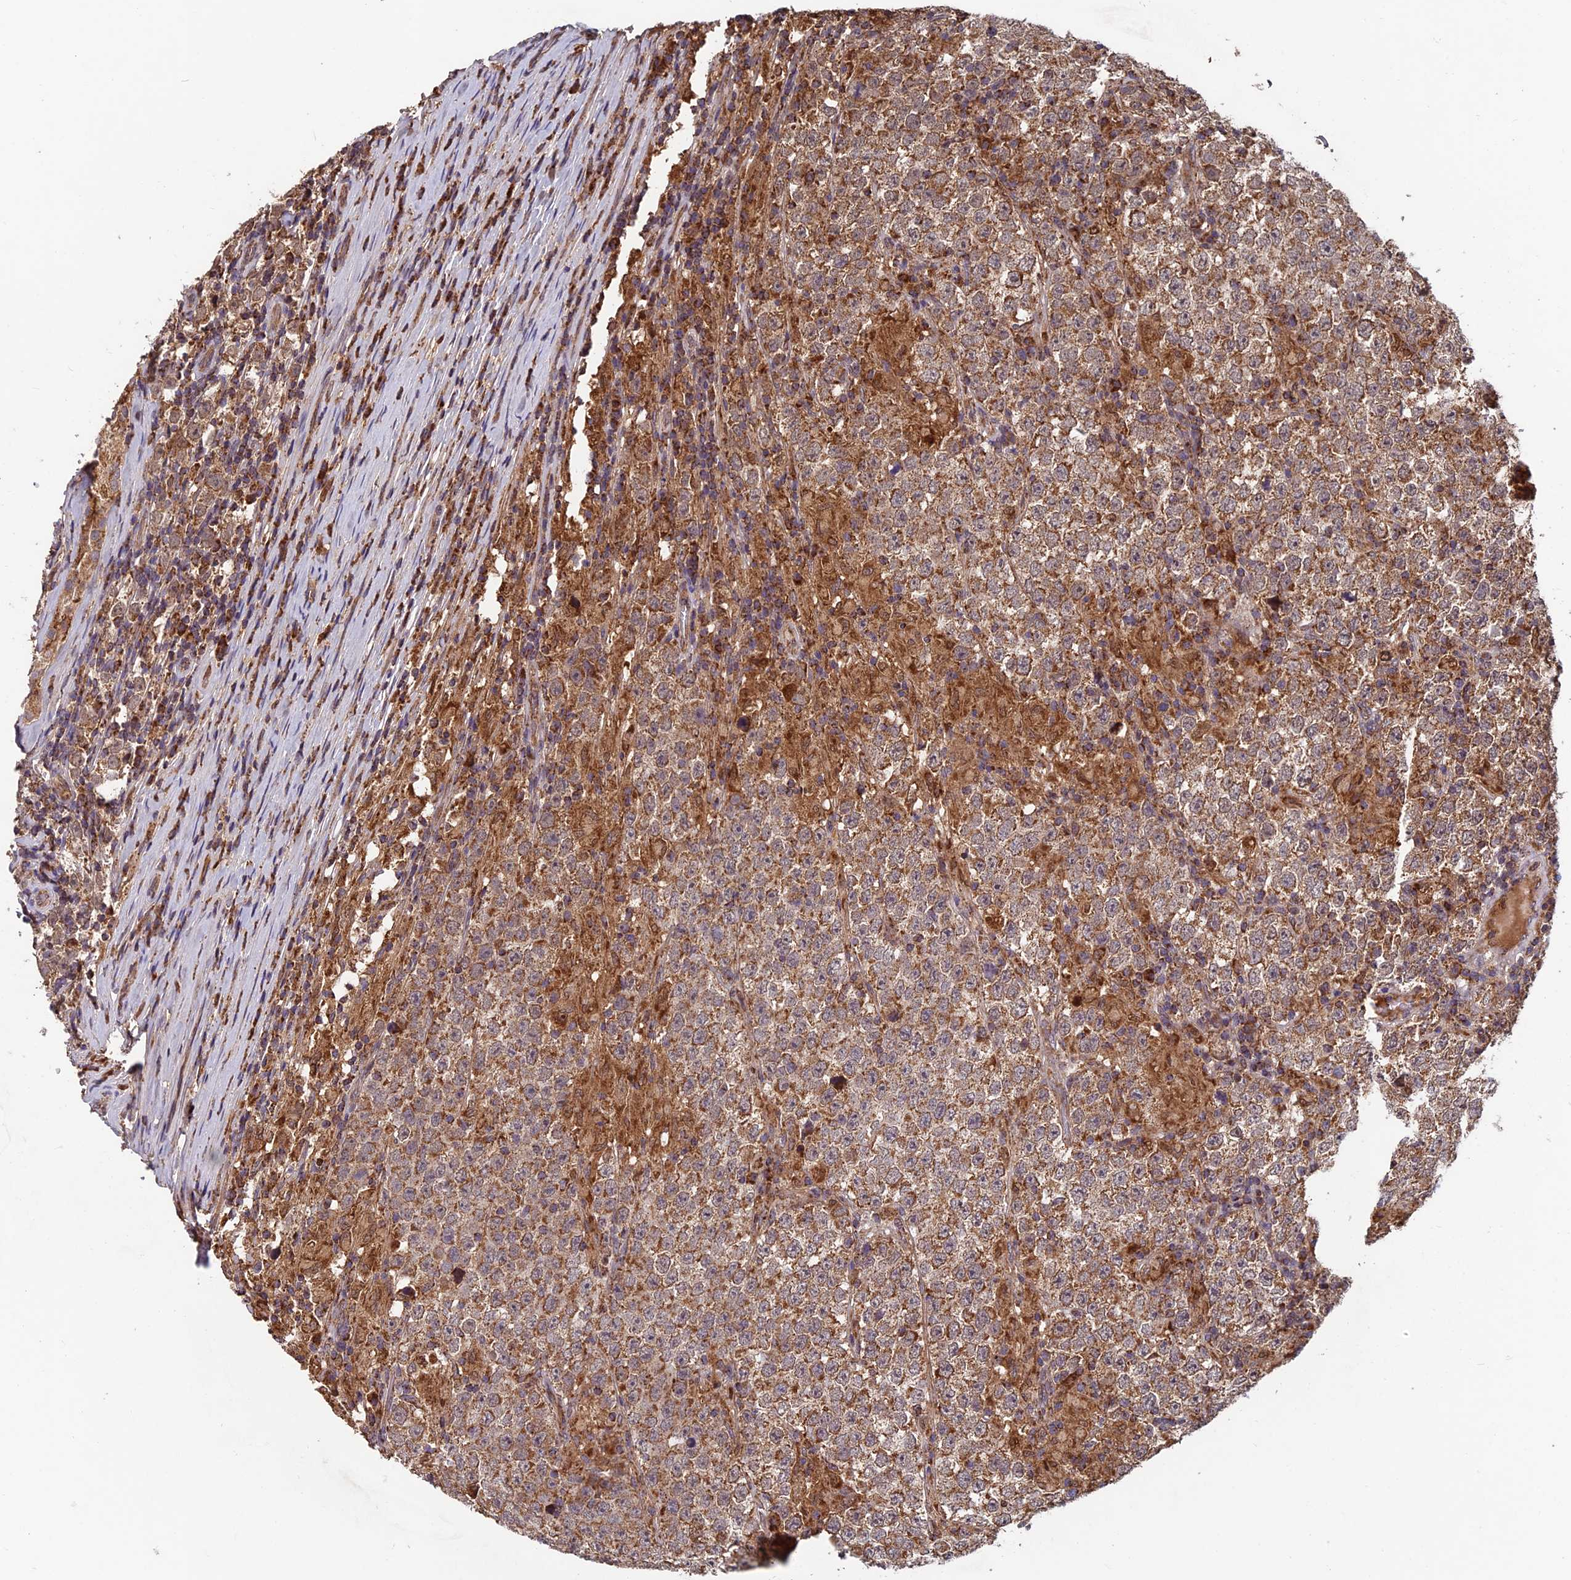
{"staining": {"intensity": "moderate", "quantity": ">75%", "location": "cytoplasmic/membranous"}, "tissue": "testis cancer", "cell_type": "Tumor cells", "image_type": "cancer", "snomed": [{"axis": "morphology", "description": "Normal tissue, NOS"}, {"axis": "morphology", "description": "Urothelial carcinoma, High grade"}, {"axis": "morphology", "description": "Seminoma, NOS"}, {"axis": "morphology", "description": "Carcinoma, Embryonal, NOS"}, {"axis": "topography", "description": "Urinary bladder"}, {"axis": "topography", "description": "Testis"}], "caption": "Immunohistochemical staining of human testis cancer displays moderate cytoplasmic/membranous protein expression in approximately >75% of tumor cells. (DAB (3,3'-diaminobenzidine) IHC, brown staining for protein, blue staining for nuclei).", "gene": "CCDC15", "patient": {"sex": "male", "age": 41}}